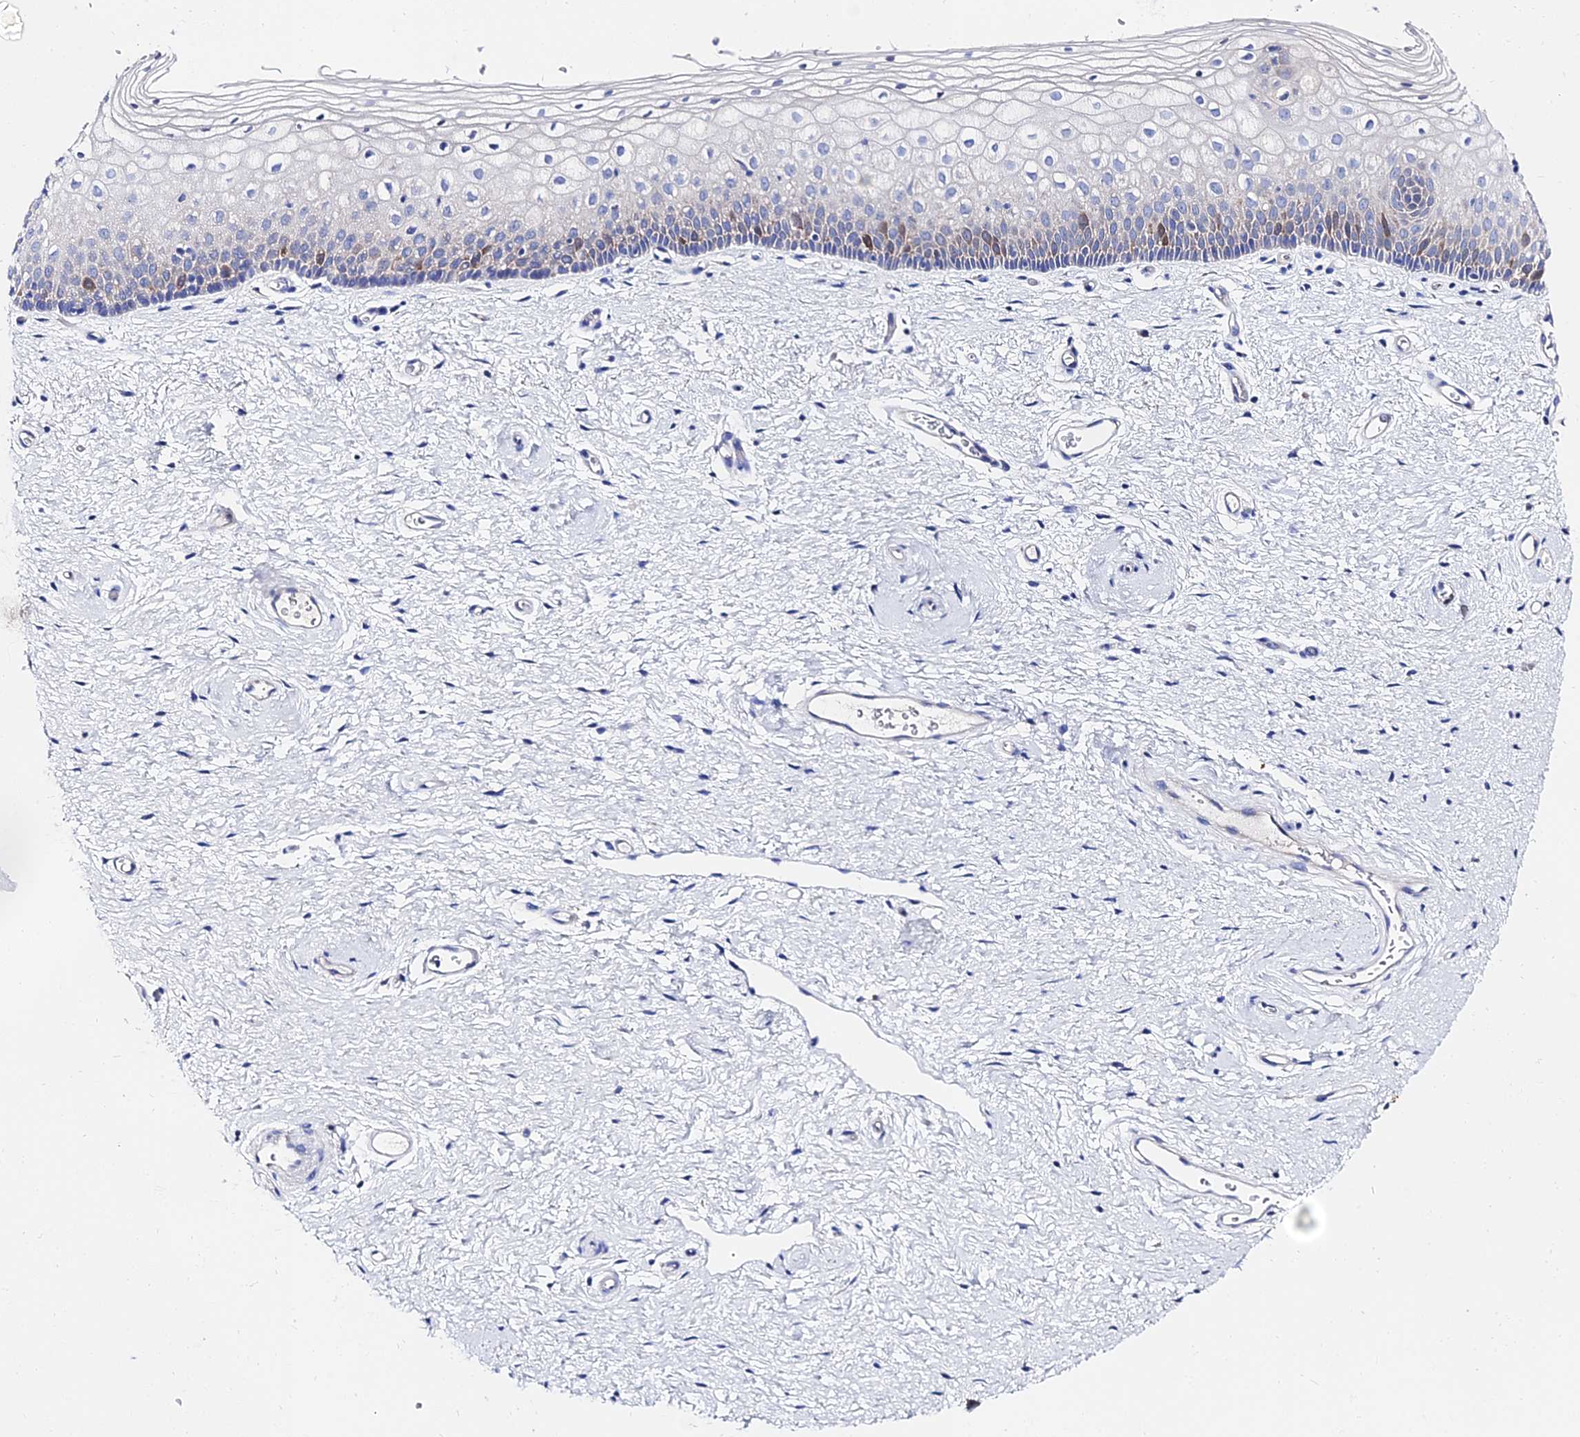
{"staining": {"intensity": "moderate", "quantity": "<25%", "location": "cytoplasmic/membranous"}, "tissue": "vagina", "cell_type": "Squamous epithelial cells", "image_type": "normal", "snomed": [{"axis": "morphology", "description": "Normal tissue, NOS"}, {"axis": "topography", "description": "Vagina"}], "caption": "Vagina stained with IHC displays moderate cytoplasmic/membranous expression in approximately <25% of squamous epithelial cells. (IHC, brightfield microscopy, high magnification).", "gene": "PTTG1", "patient": {"sex": "female", "age": 60}}